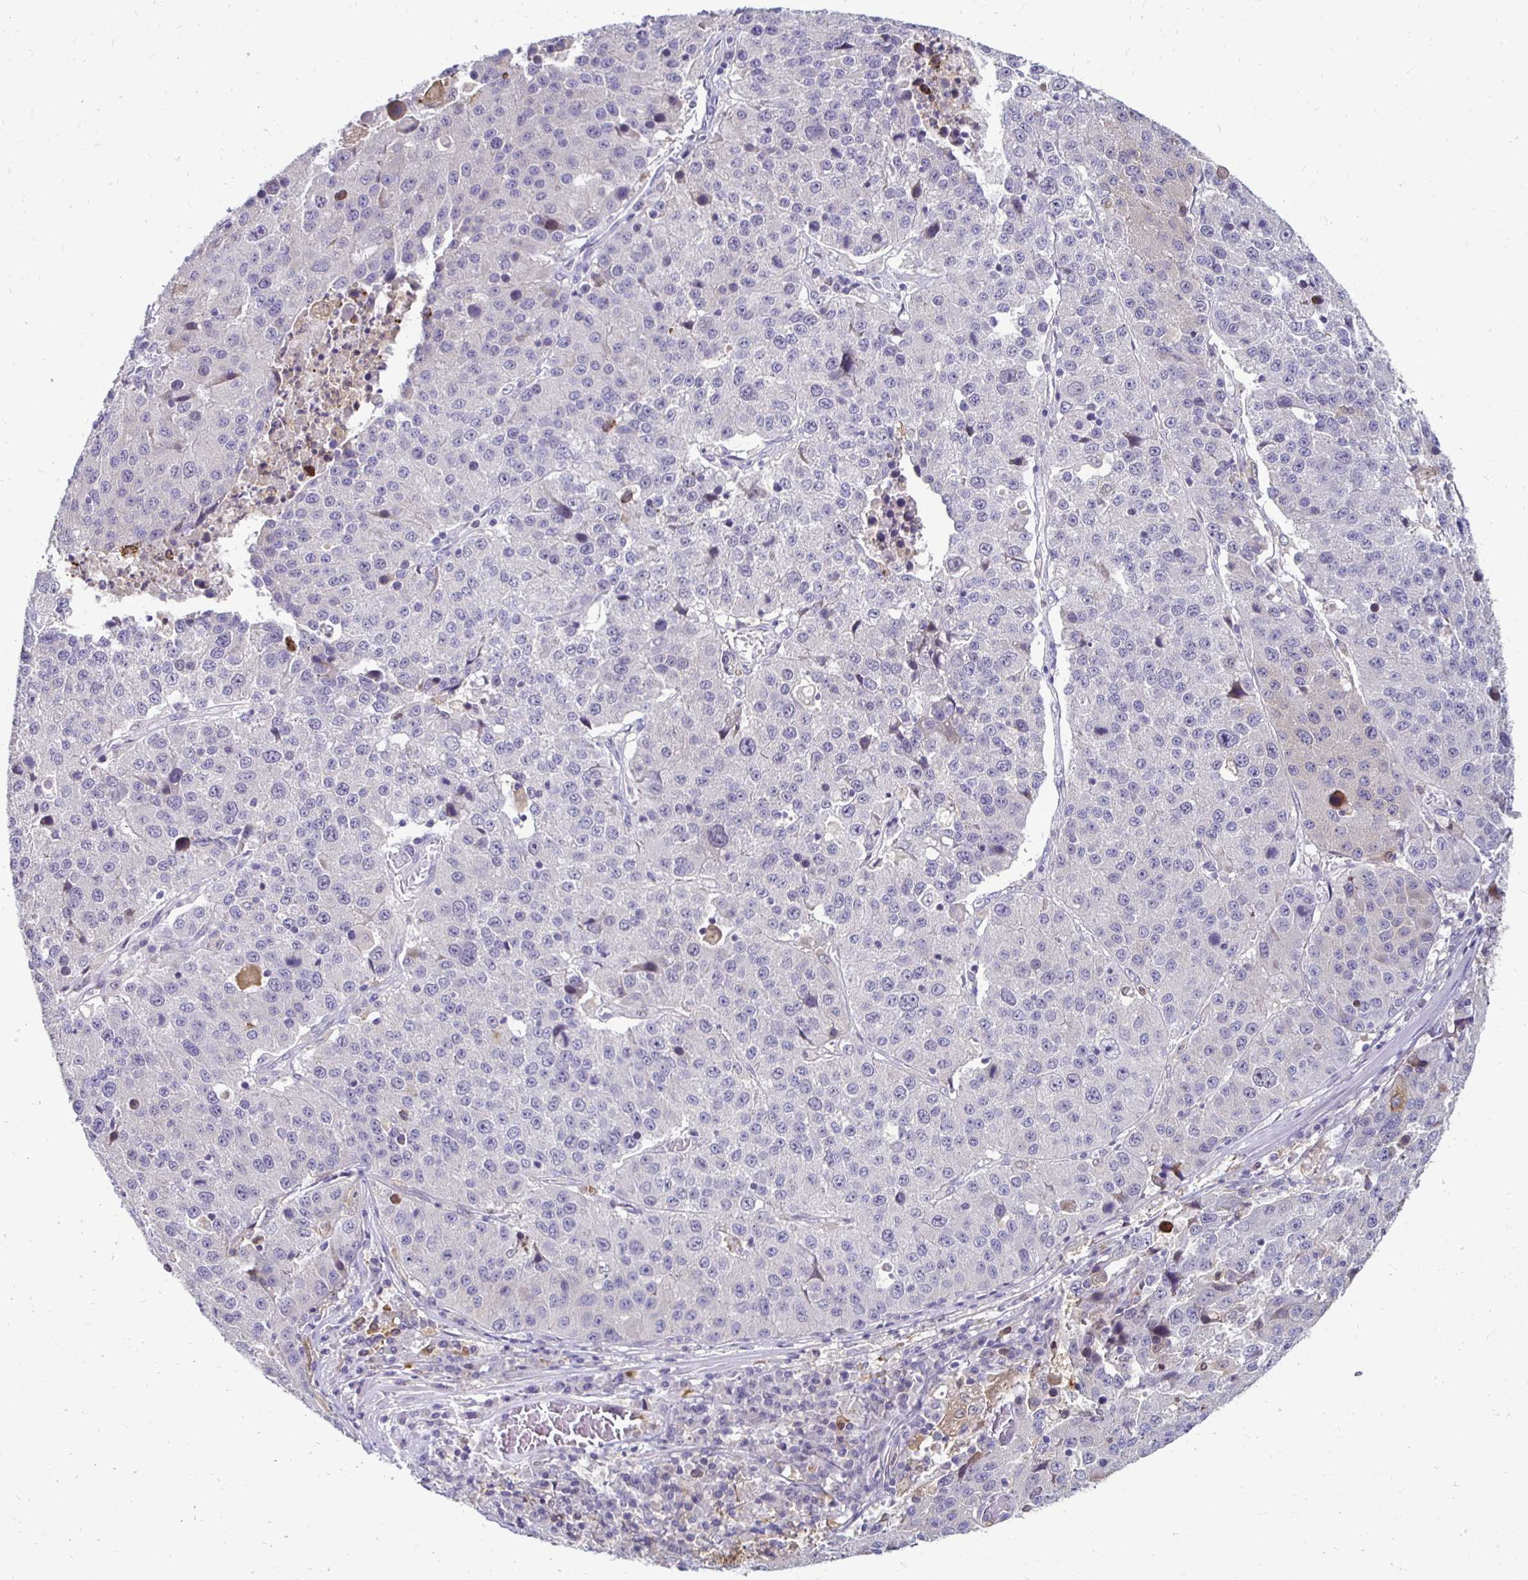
{"staining": {"intensity": "negative", "quantity": "none", "location": "none"}, "tissue": "stomach cancer", "cell_type": "Tumor cells", "image_type": "cancer", "snomed": [{"axis": "morphology", "description": "Adenocarcinoma, NOS"}, {"axis": "topography", "description": "Stomach"}], "caption": "This is an IHC histopathology image of stomach cancer (adenocarcinoma). There is no staining in tumor cells.", "gene": "PADI2", "patient": {"sex": "male", "age": 71}}